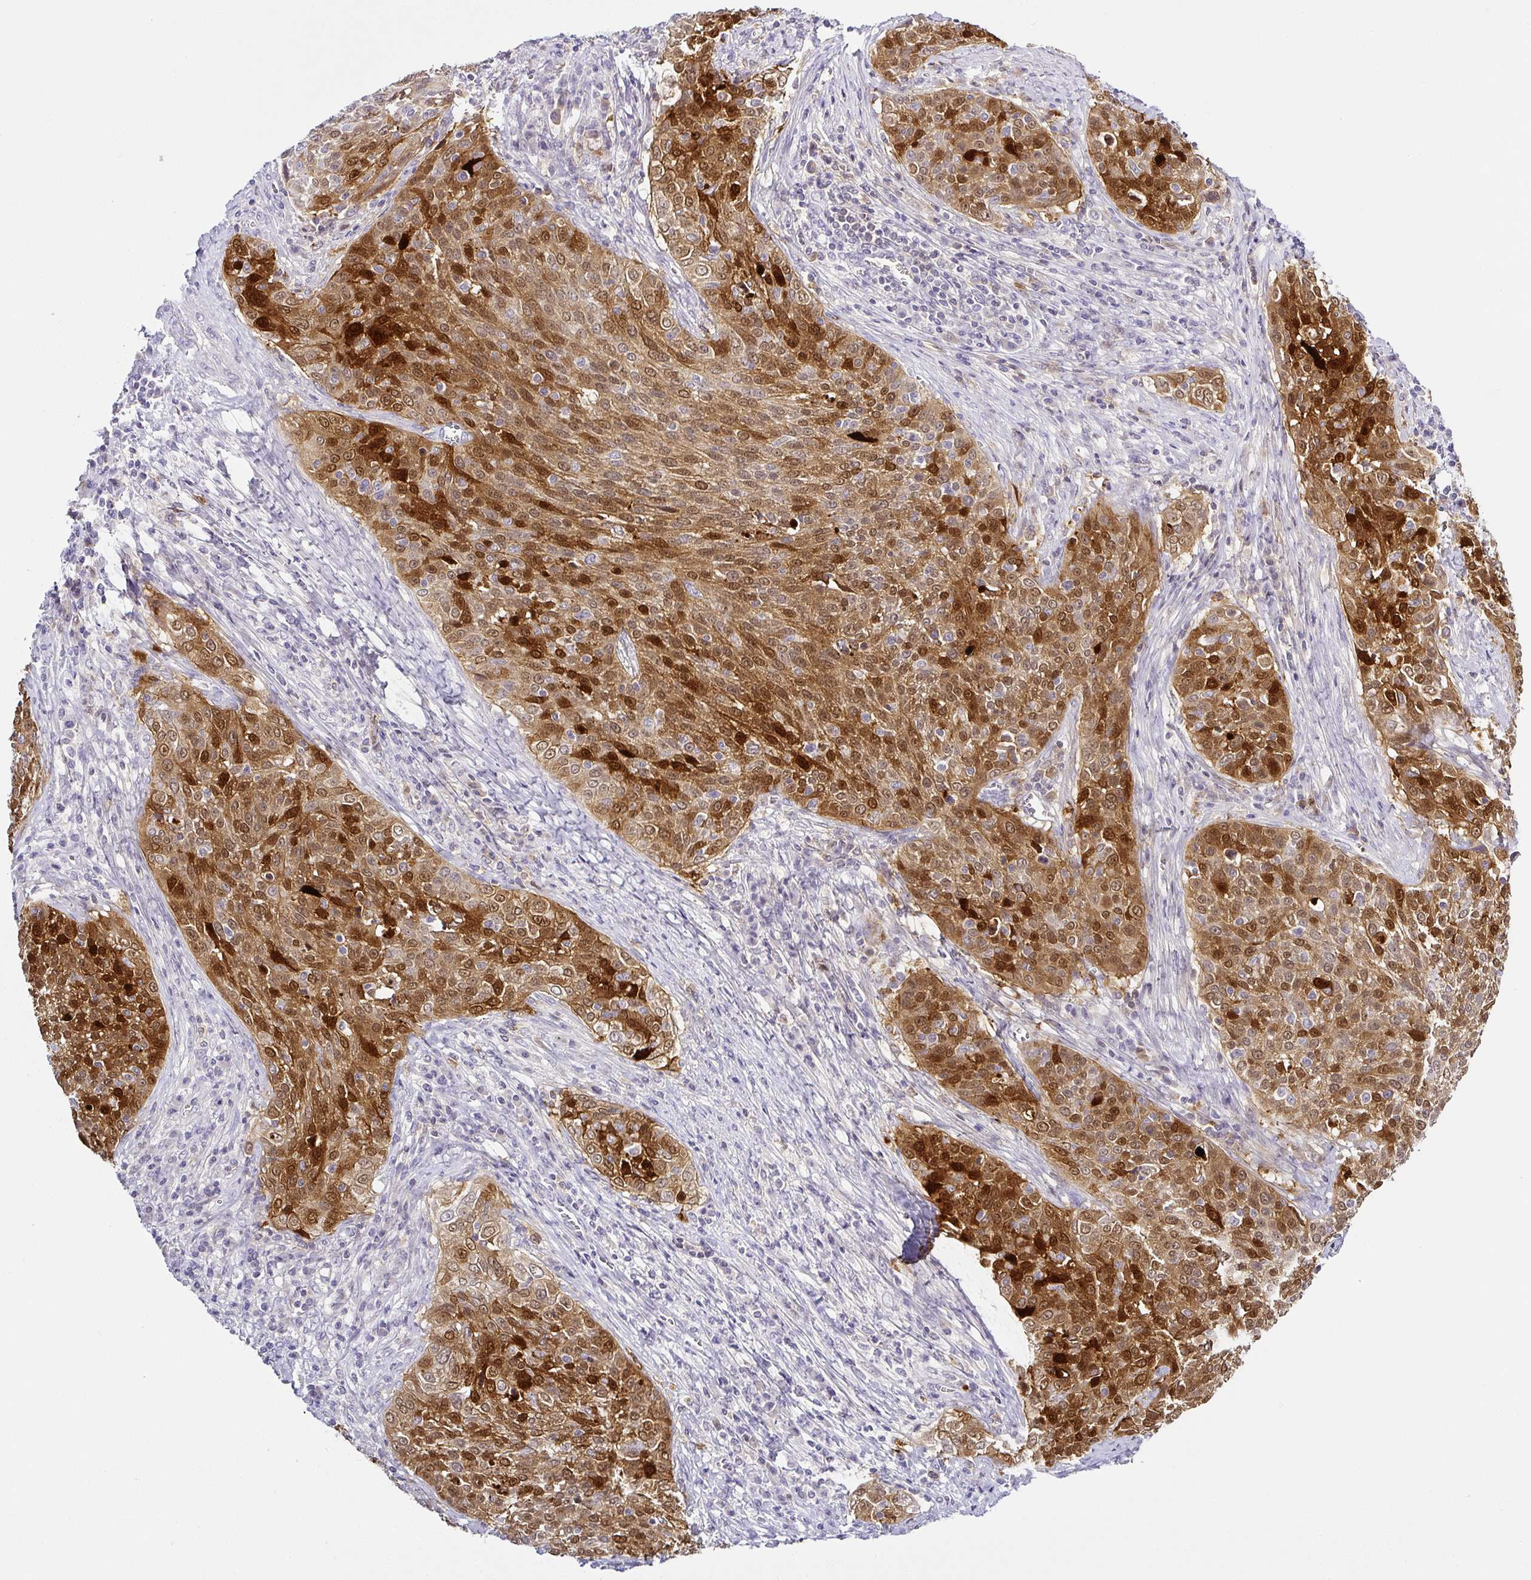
{"staining": {"intensity": "strong", "quantity": "25%-75%", "location": "cytoplasmic/membranous,nuclear"}, "tissue": "cervical cancer", "cell_type": "Tumor cells", "image_type": "cancer", "snomed": [{"axis": "morphology", "description": "Squamous cell carcinoma, NOS"}, {"axis": "topography", "description": "Cervix"}], "caption": "An image of cervical cancer stained for a protein displays strong cytoplasmic/membranous and nuclear brown staining in tumor cells.", "gene": "SERPINB3", "patient": {"sex": "female", "age": 31}}